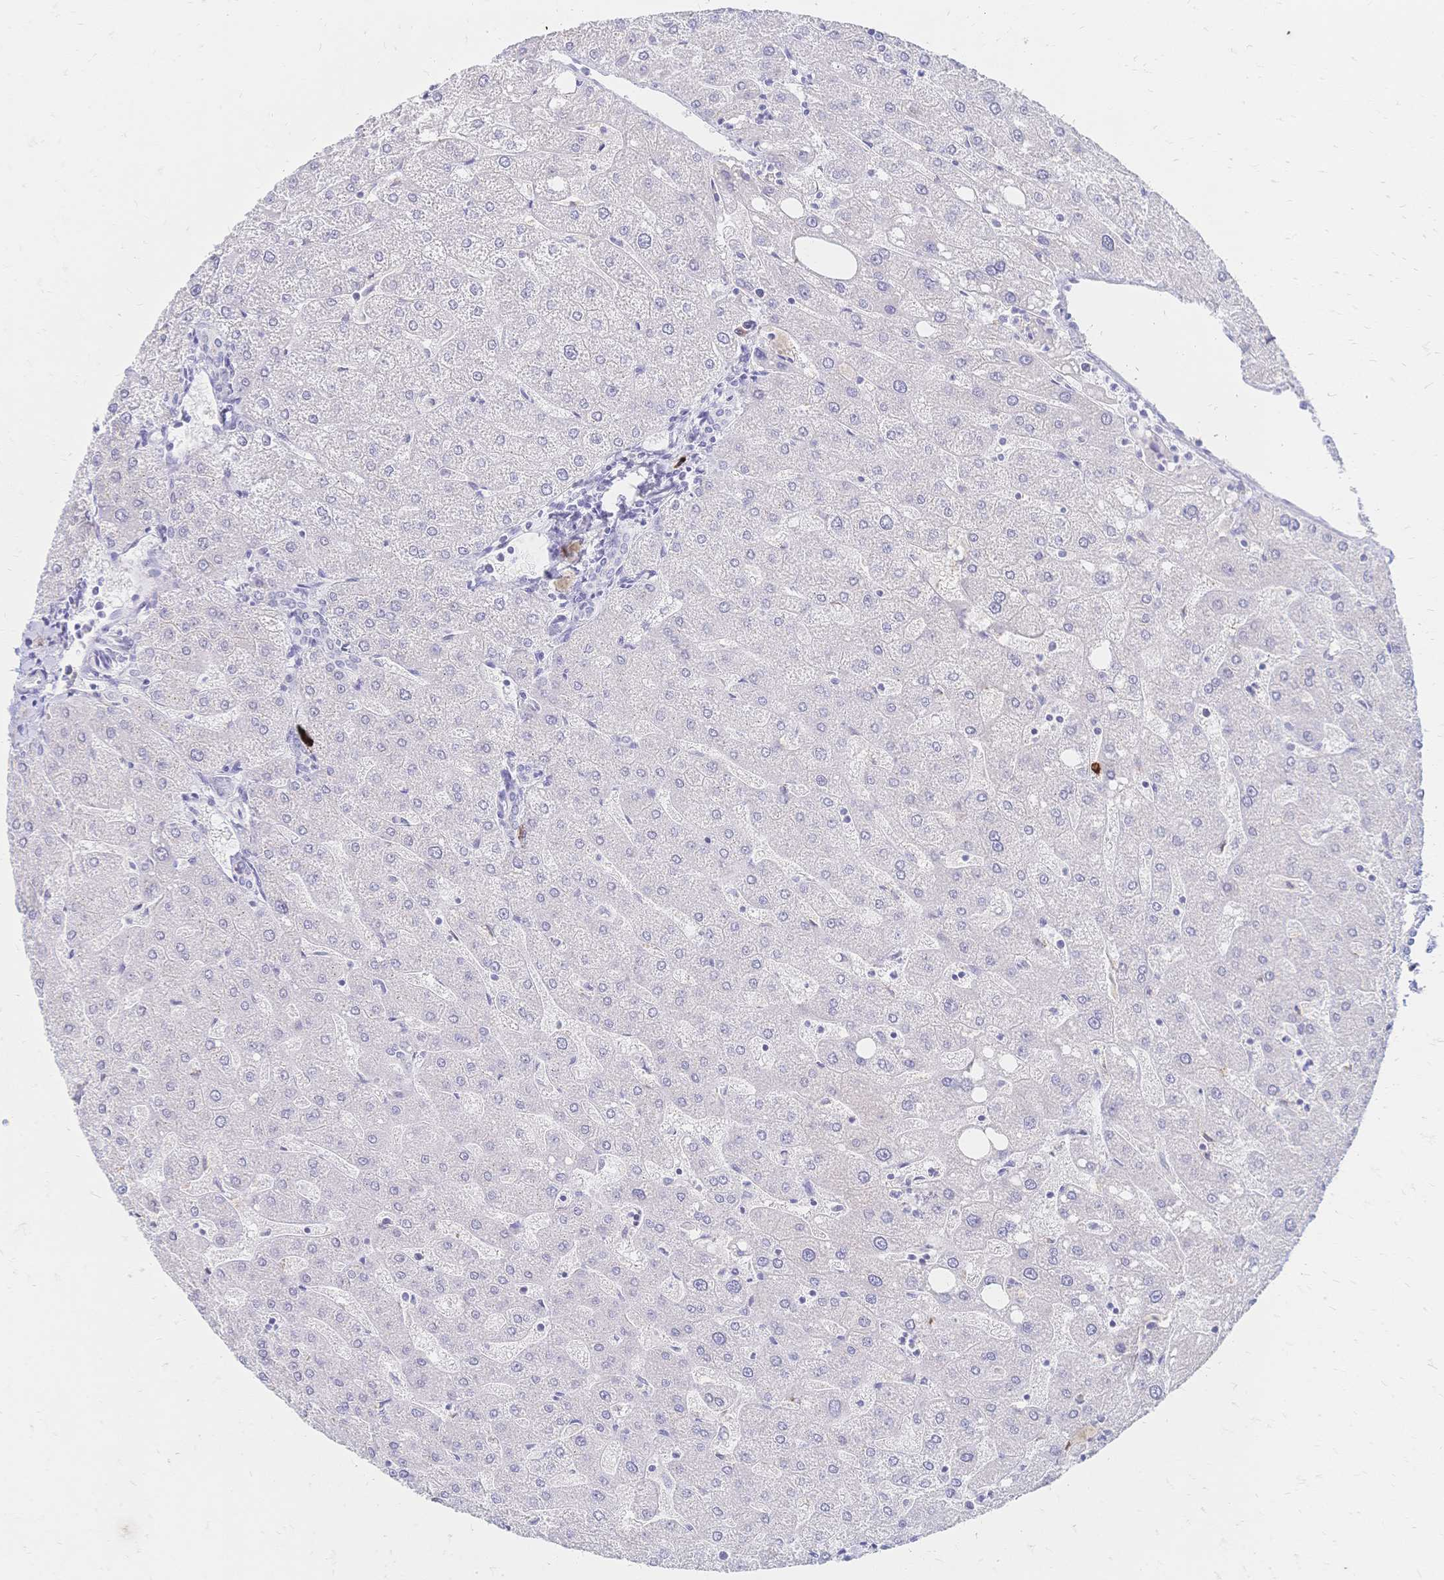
{"staining": {"intensity": "negative", "quantity": "none", "location": "none"}, "tissue": "liver", "cell_type": "Cholangiocytes", "image_type": "normal", "snomed": [{"axis": "morphology", "description": "Normal tissue, NOS"}, {"axis": "topography", "description": "Liver"}], "caption": "The immunohistochemistry image has no significant positivity in cholangiocytes of liver. The staining is performed using DAB (3,3'-diaminobenzidine) brown chromogen with nuclei counter-stained in using hematoxylin.", "gene": "PSORS1C2", "patient": {"sex": "male", "age": 67}}